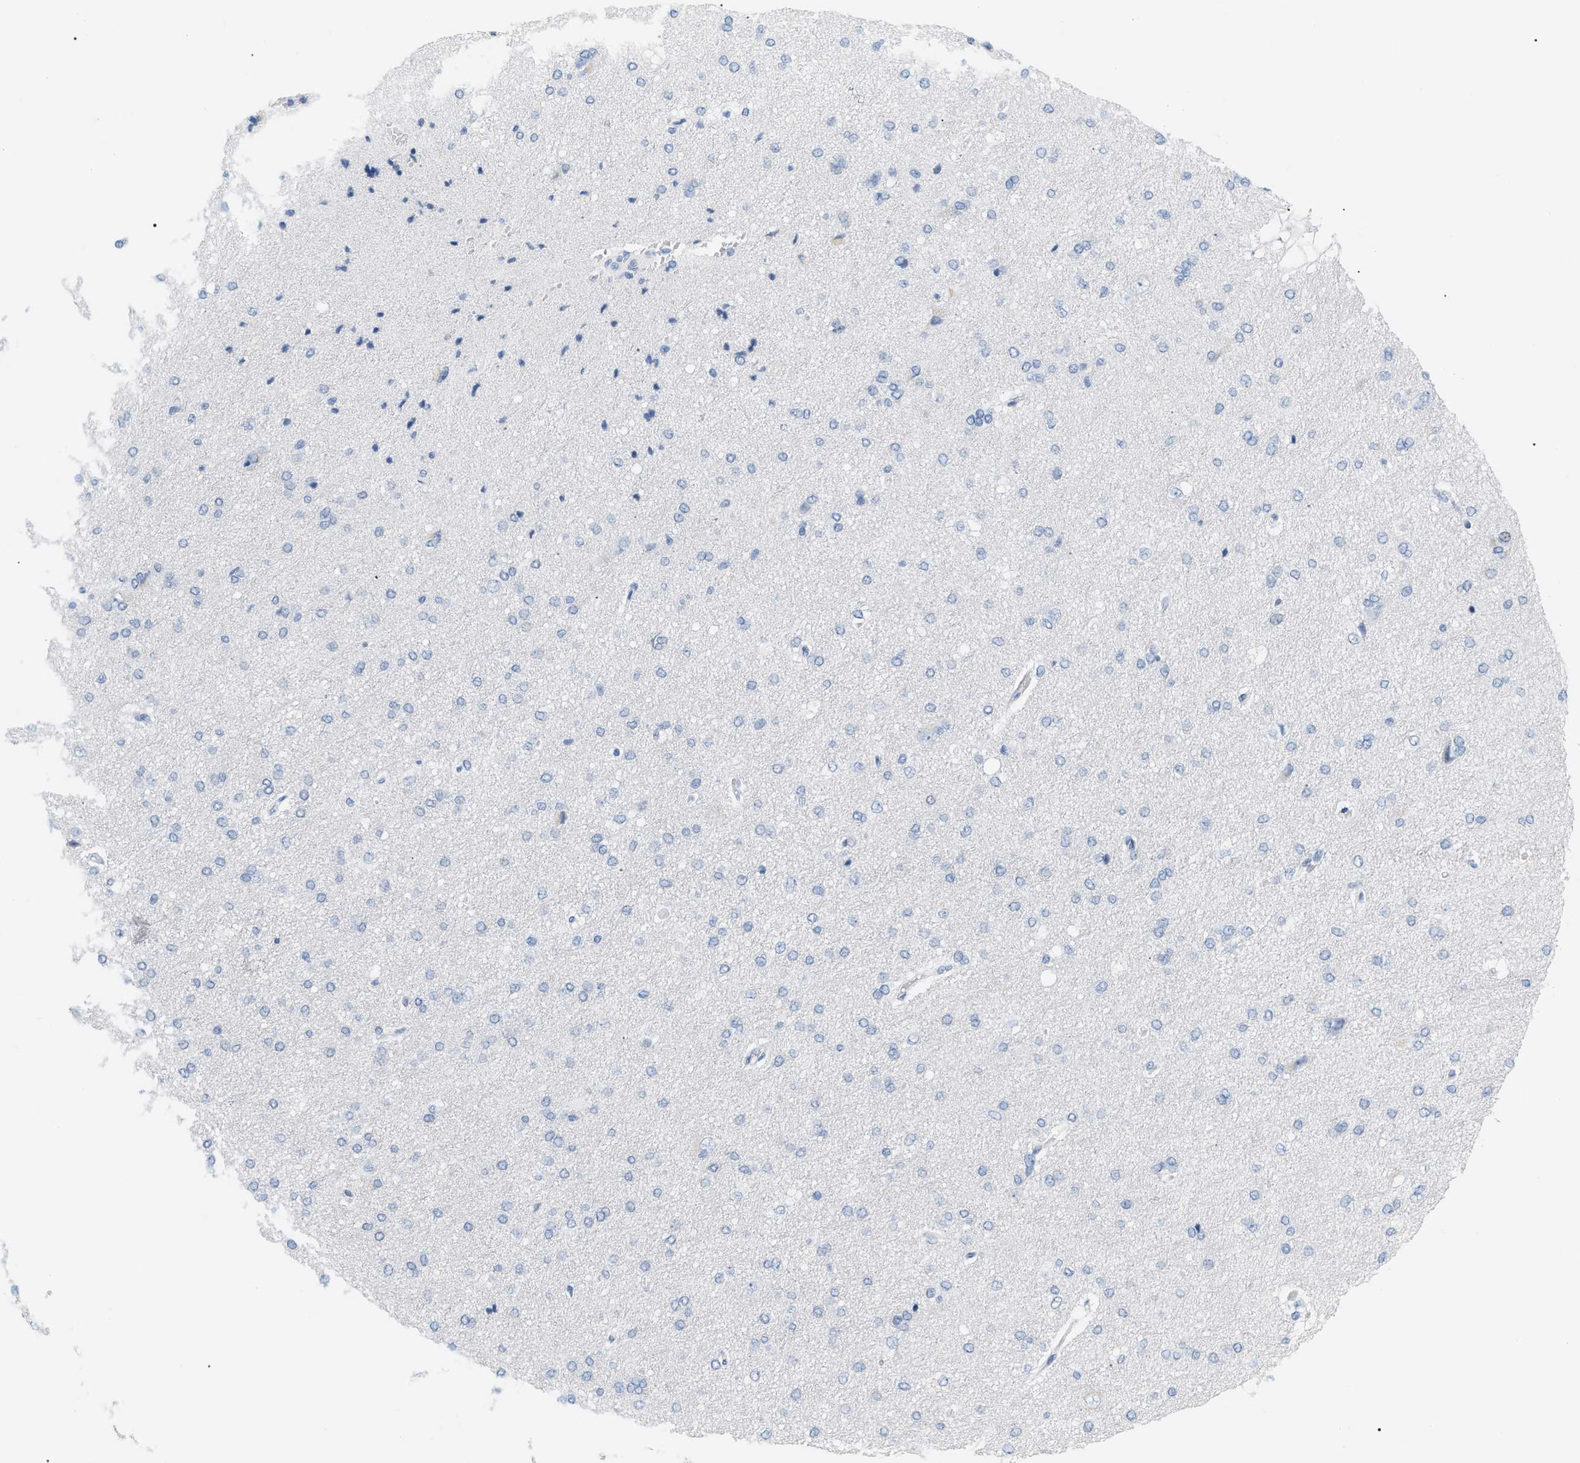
{"staining": {"intensity": "negative", "quantity": "none", "location": "none"}, "tissue": "cerebral cortex", "cell_type": "Endothelial cells", "image_type": "normal", "snomed": [{"axis": "morphology", "description": "Normal tissue, NOS"}, {"axis": "topography", "description": "Cerebral cortex"}], "caption": "Benign cerebral cortex was stained to show a protein in brown. There is no significant positivity in endothelial cells. (DAB (3,3'-diaminobenzidine) immunohistochemistry (IHC), high magnification).", "gene": "CFH", "patient": {"sex": "male", "age": 62}}